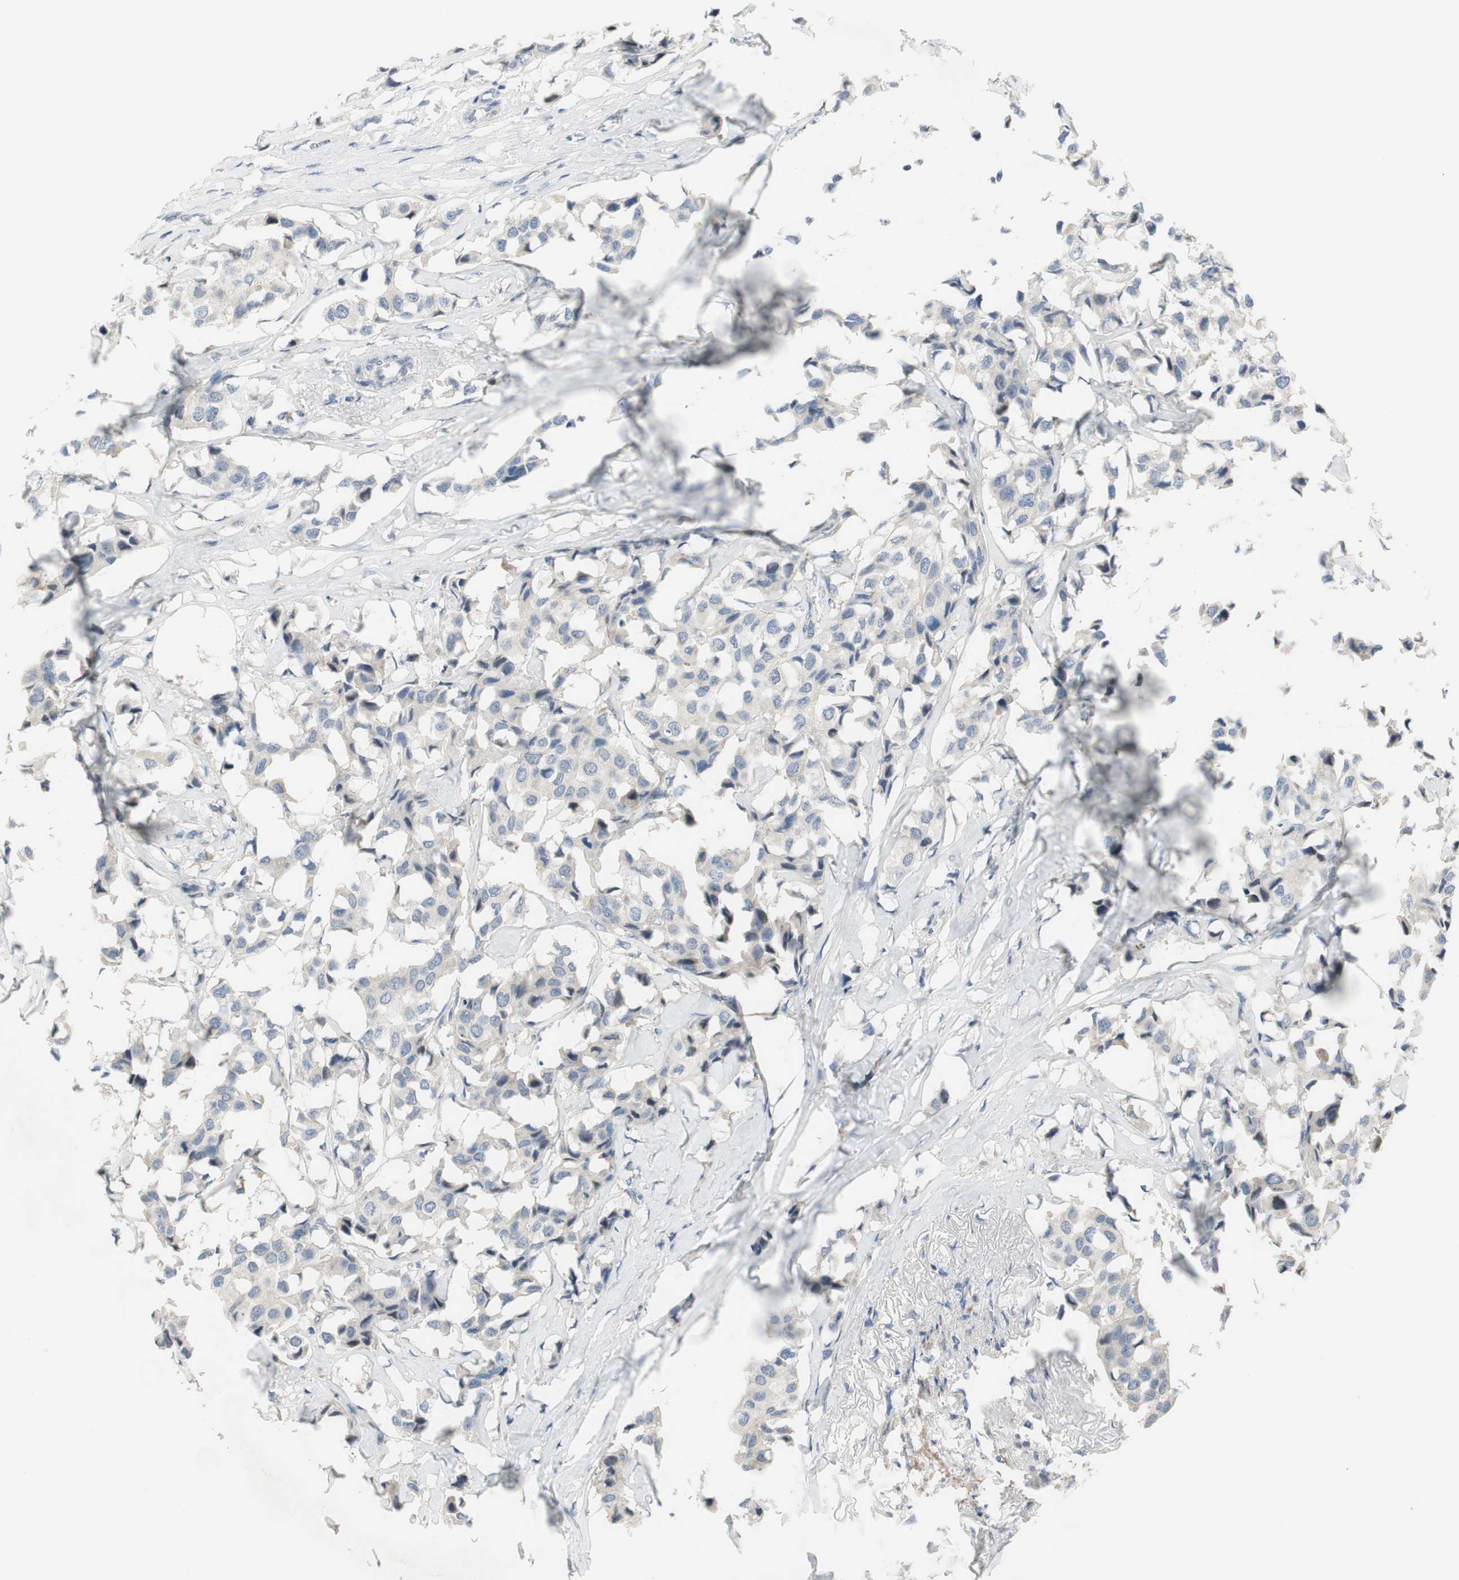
{"staining": {"intensity": "negative", "quantity": "none", "location": "none"}, "tissue": "breast cancer", "cell_type": "Tumor cells", "image_type": "cancer", "snomed": [{"axis": "morphology", "description": "Duct carcinoma"}, {"axis": "topography", "description": "Breast"}], "caption": "DAB (3,3'-diaminobenzidine) immunohistochemical staining of human breast intraductal carcinoma displays no significant expression in tumor cells. Nuclei are stained in blue.", "gene": "TACR3", "patient": {"sex": "female", "age": 80}}